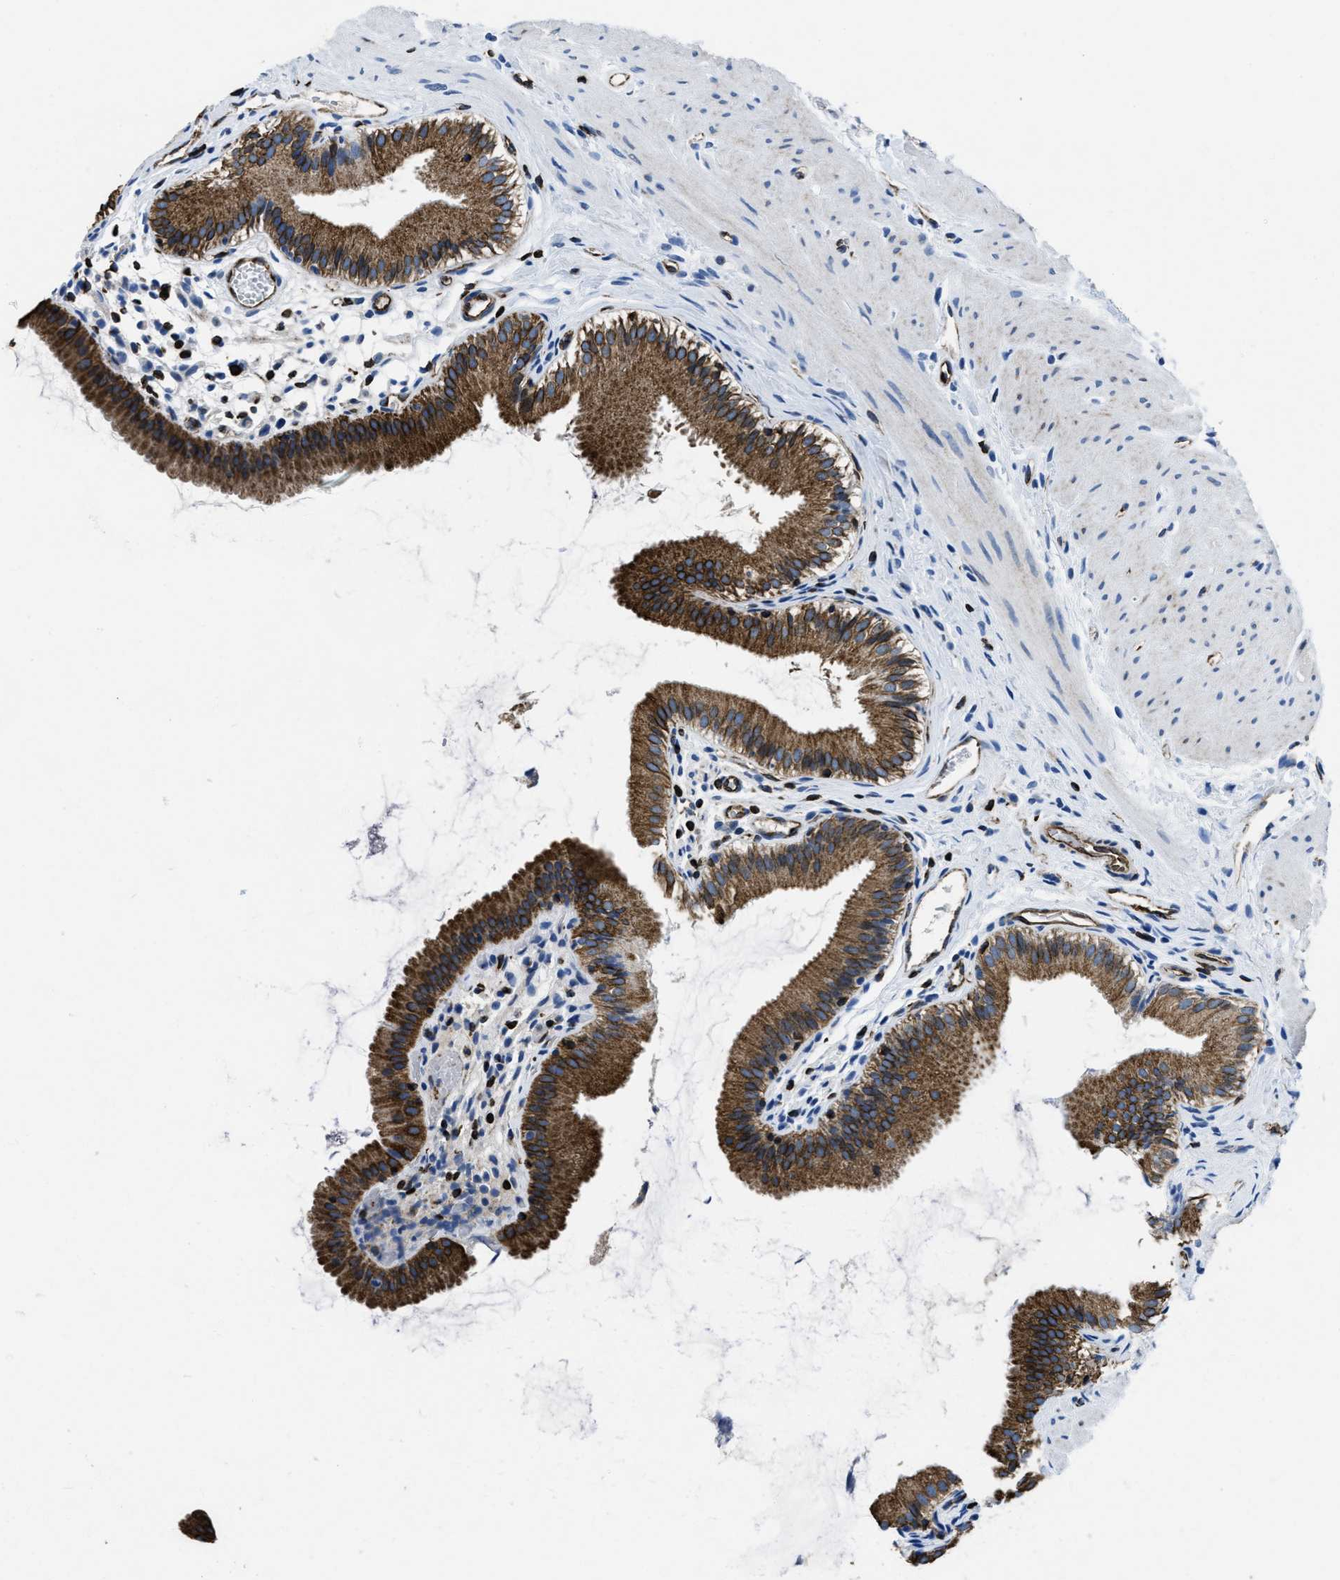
{"staining": {"intensity": "strong", "quantity": ">75%", "location": "cytoplasmic/membranous"}, "tissue": "gallbladder", "cell_type": "Glandular cells", "image_type": "normal", "snomed": [{"axis": "morphology", "description": "Normal tissue, NOS"}, {"axis": "topography", "description": "Gallbladder"}], "caption": "Strong cytoplasmic/membranous positivity for a protein is identified in approximately >75% of glandular cells of benign gallbladder using immunohistochemistry.", "gene": "ITGA3", "patient": {"sex": "female", "age": 26}}